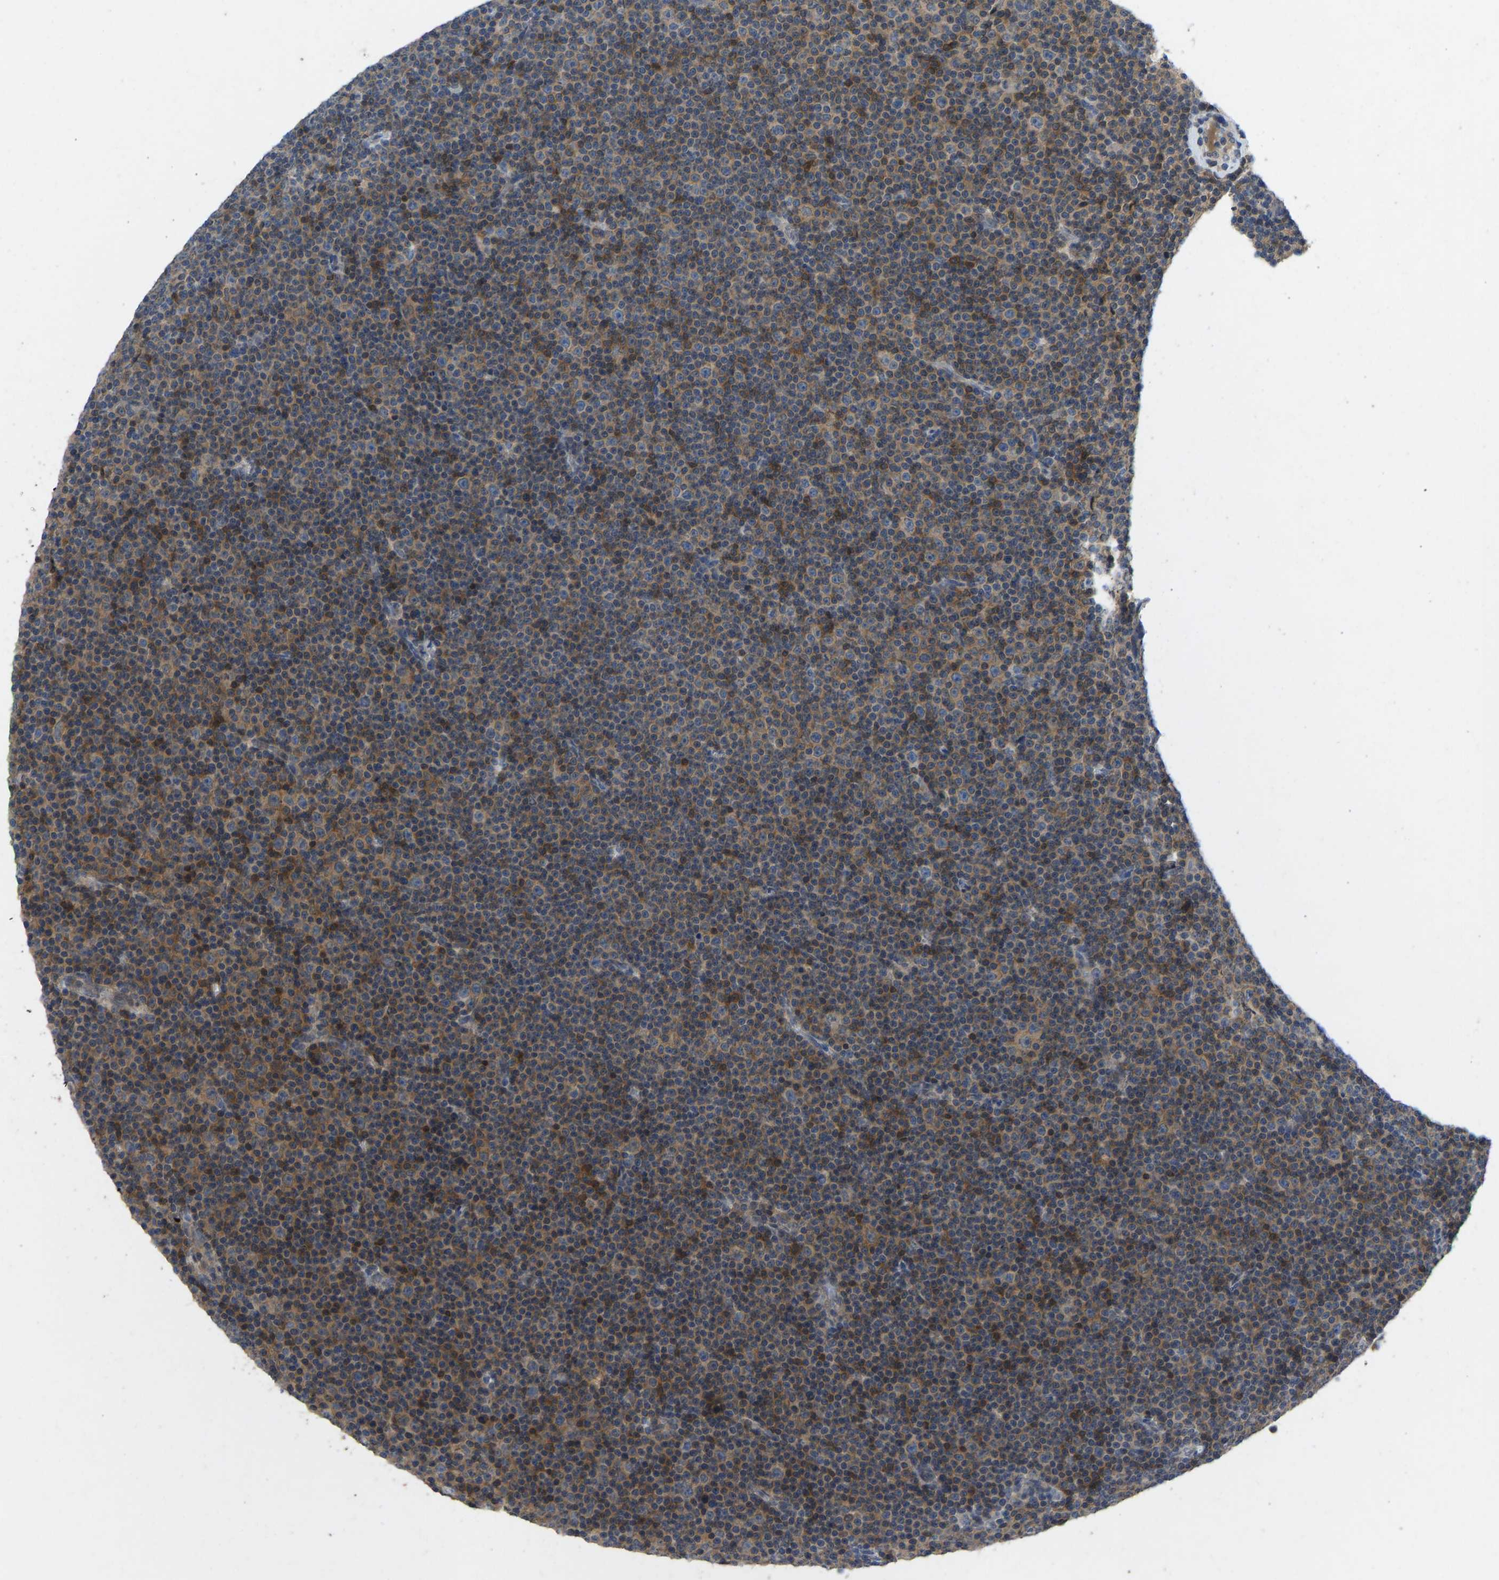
{"staining": {"intensity": "moderate", "quantity": ">75%", "location": "cytoplasmic/membranous"}, "tissue": "lymphoma", "cell_type": "Tumor cells", "image_type": "cancer", "snomed": [{"axis": "morphology", "description": "Malignant lymphoma, non-Hodgkin's type, Low grade"}, {"axis": "topography", "description": "Lymph node"}], "caption": "Lymphoma was stained to show a protein in brown. There is medium levels of moderate cytoplasmic/membranous expression in about >75% of tumor cells.", "gene": "NDRG3", "patient": {"sex": "female", "age": 67}}